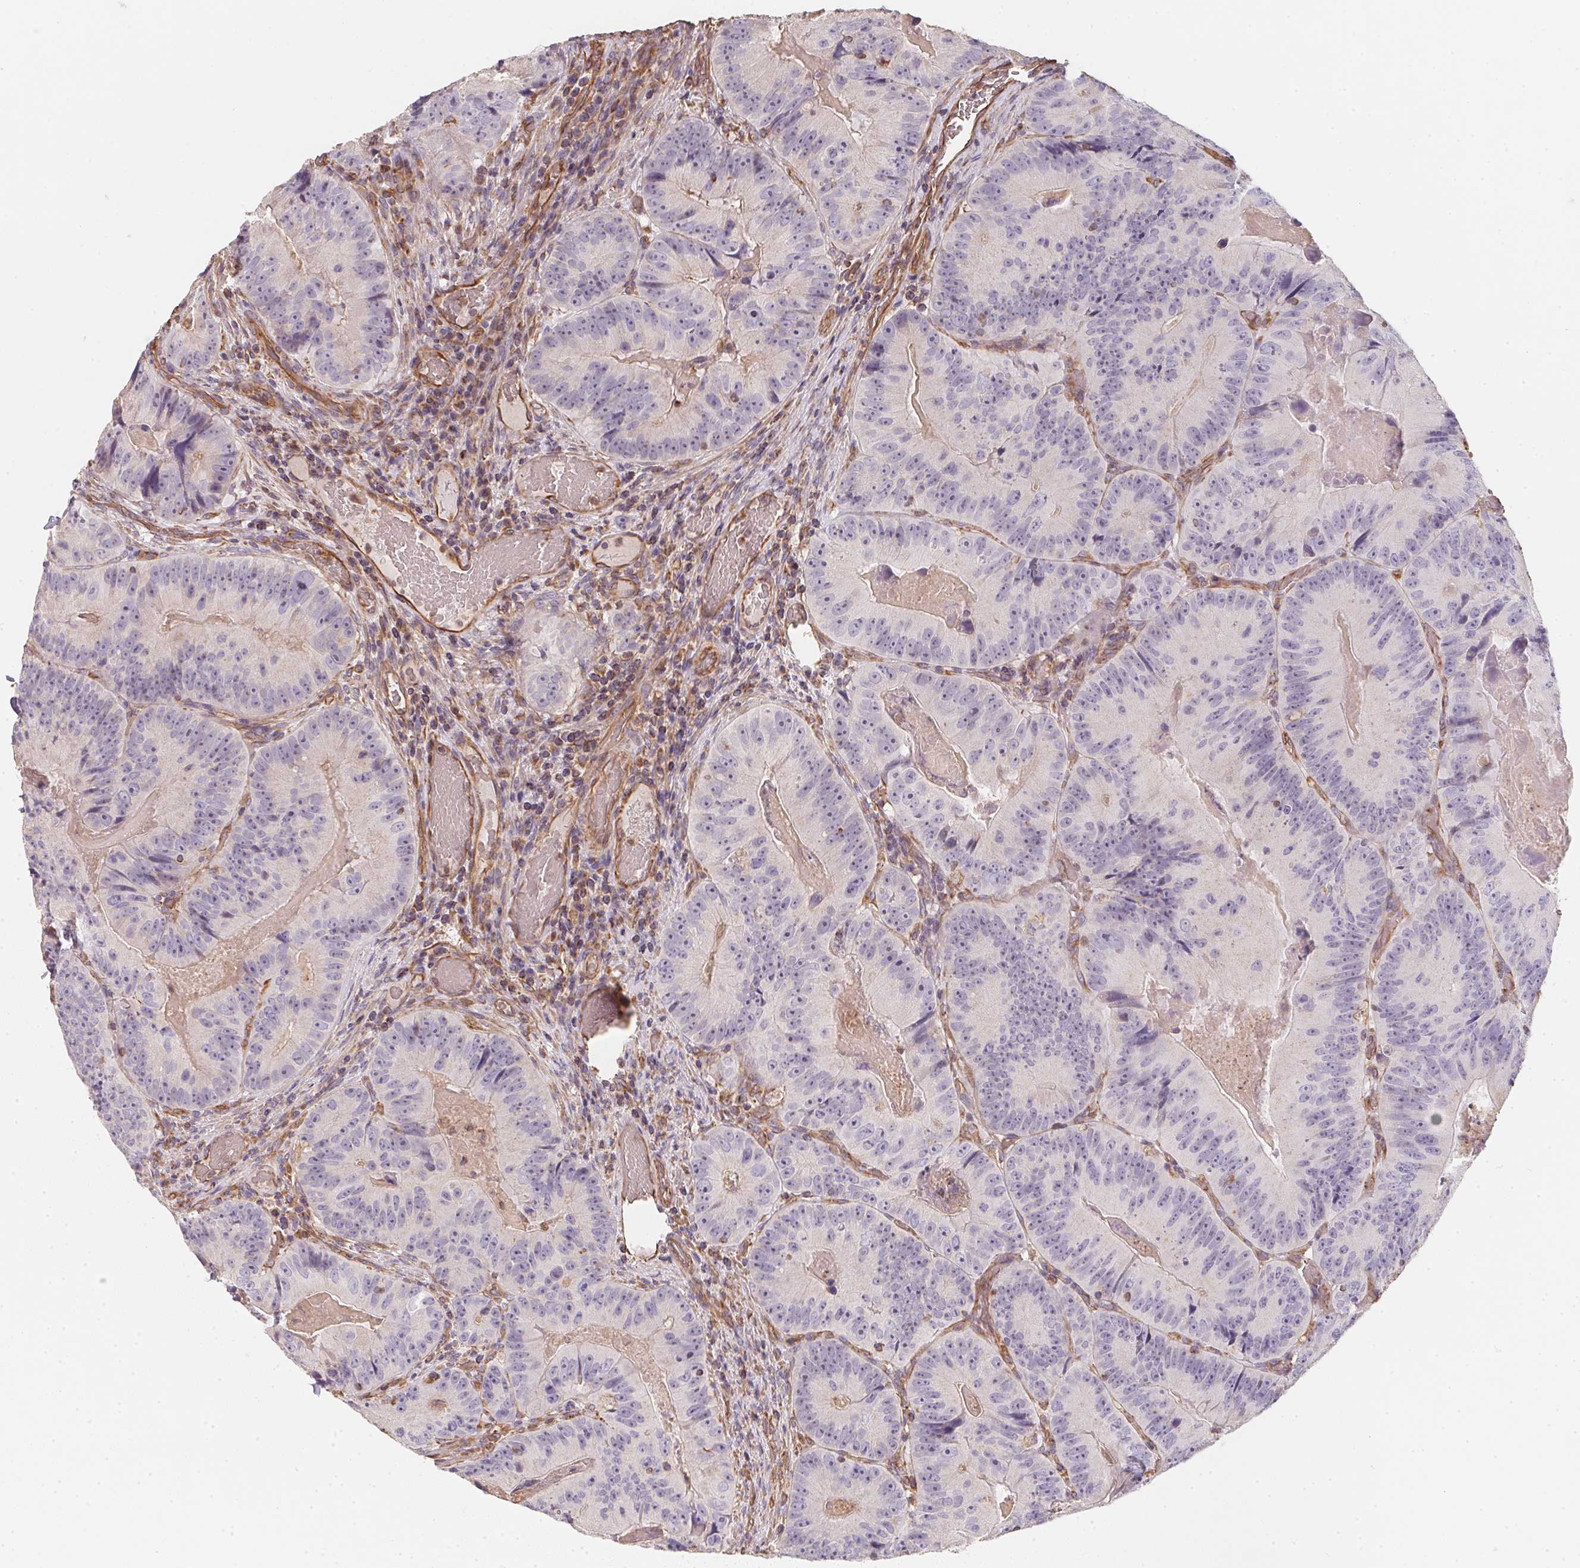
{"staining": {"intensity": "negative", "quantity": "none", "location": "none"}, "tissue": "colorectal cancer", "cell_type": "Tumor cells", "image_type": "cancer", "snomed": [{"axis": "morphology", "description": "Adenocarcinoma, NOS"}, {"axis": "topography", "description": "Colon"}], "caption": "Photomicrograph shows no significant protein expression in tumor cells of colorectal adenocarcinoma.", "gene": "TBKBP1", "patient": {"sex": "female", "age": 86}}